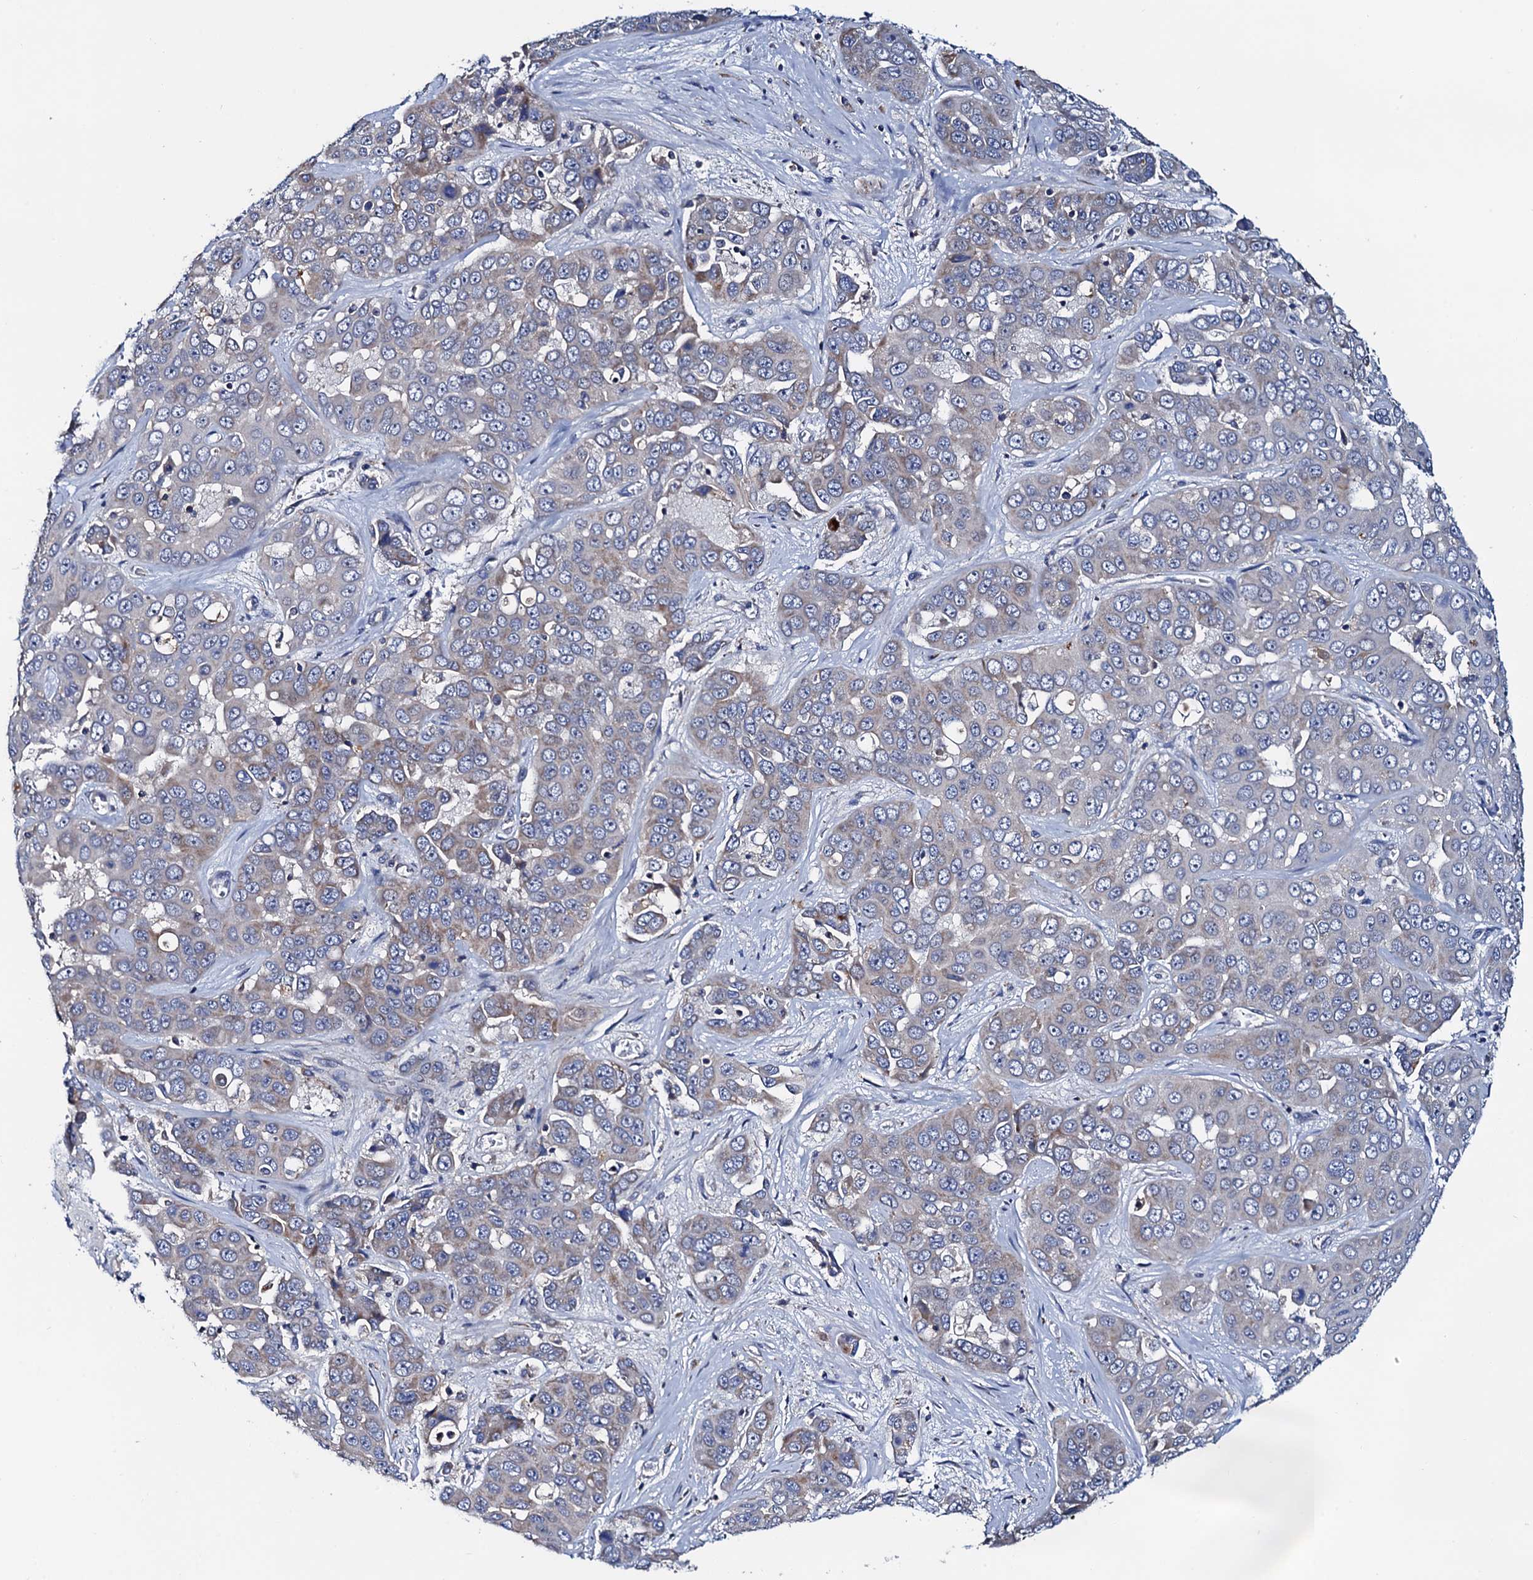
{"staining": {"intensity": "weak", "quantity": "<25%", "location": "cytoplasmic/membranous"}, "tissue": "liver cancer", "cell_type": "Tumor cells", "image_type": "cancer", "snomed": [{"axis": "morphology", "description": "Cholangiocarcinoma"}, {"axis": "topography", "description": "Liver"}], "caption": "Tumor cells are negative for brown protein staining in cholangiocarcinoma (liver).", "gene": "MRPL48", "patient": {"sex": "female", "age": 52}}